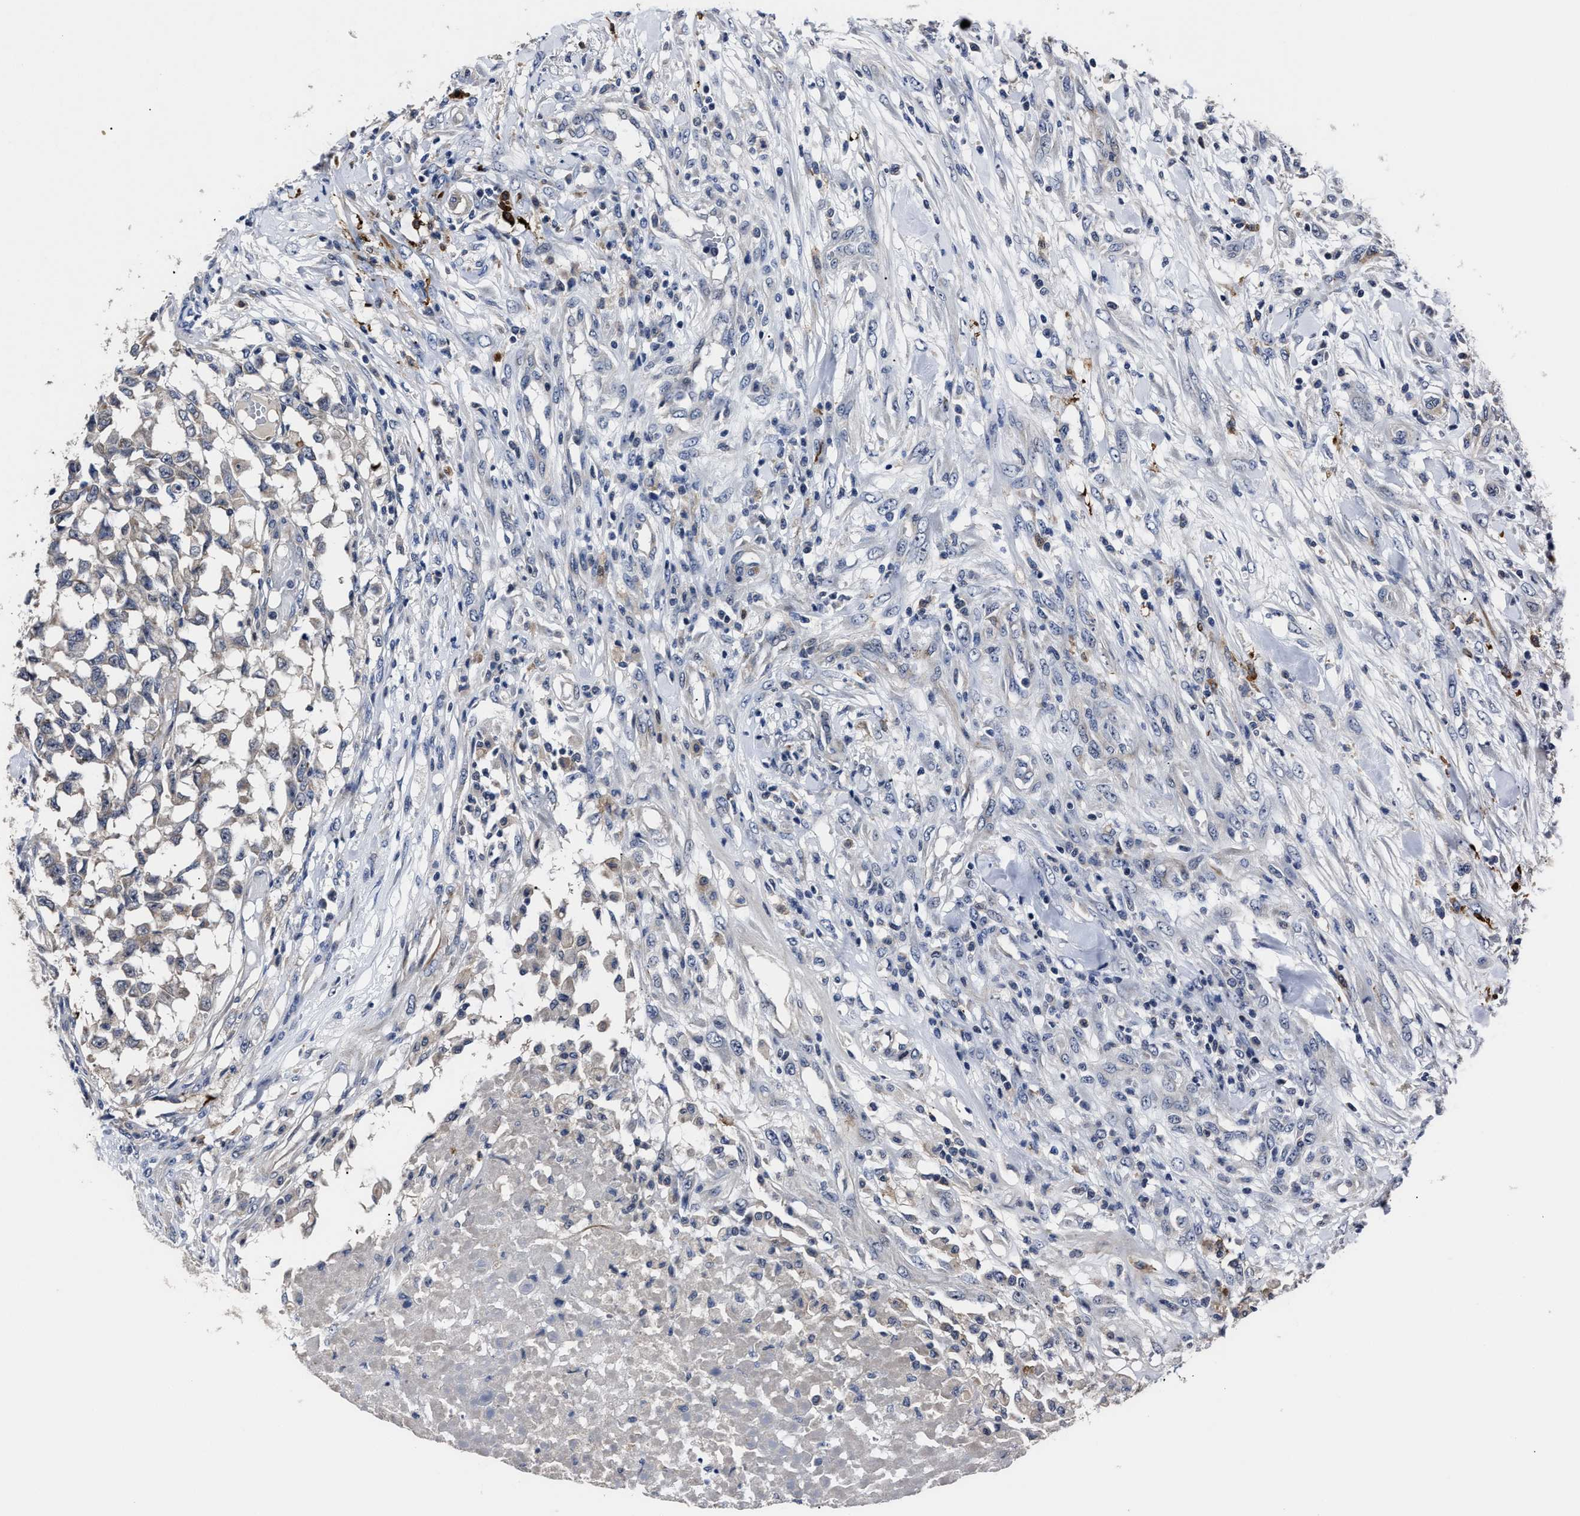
{"staining": {"intensity": "negative", "quantity": "none", "location": "none"}, "tissue": "testis cancer", "cell_type": "Tumor cells", "image_type": "cancer", "snomed": [{"axis": "morphology", "description": "Seminoma, NOS"}, {"axis": "topography", "description": "Testis"}], "caption": "Micrograph shows no protein staining in tumor cells of testis cancer (seminoma) tissue.", "gene": "RSBN1L", "patient": {"sex": "male", "age": 59}}